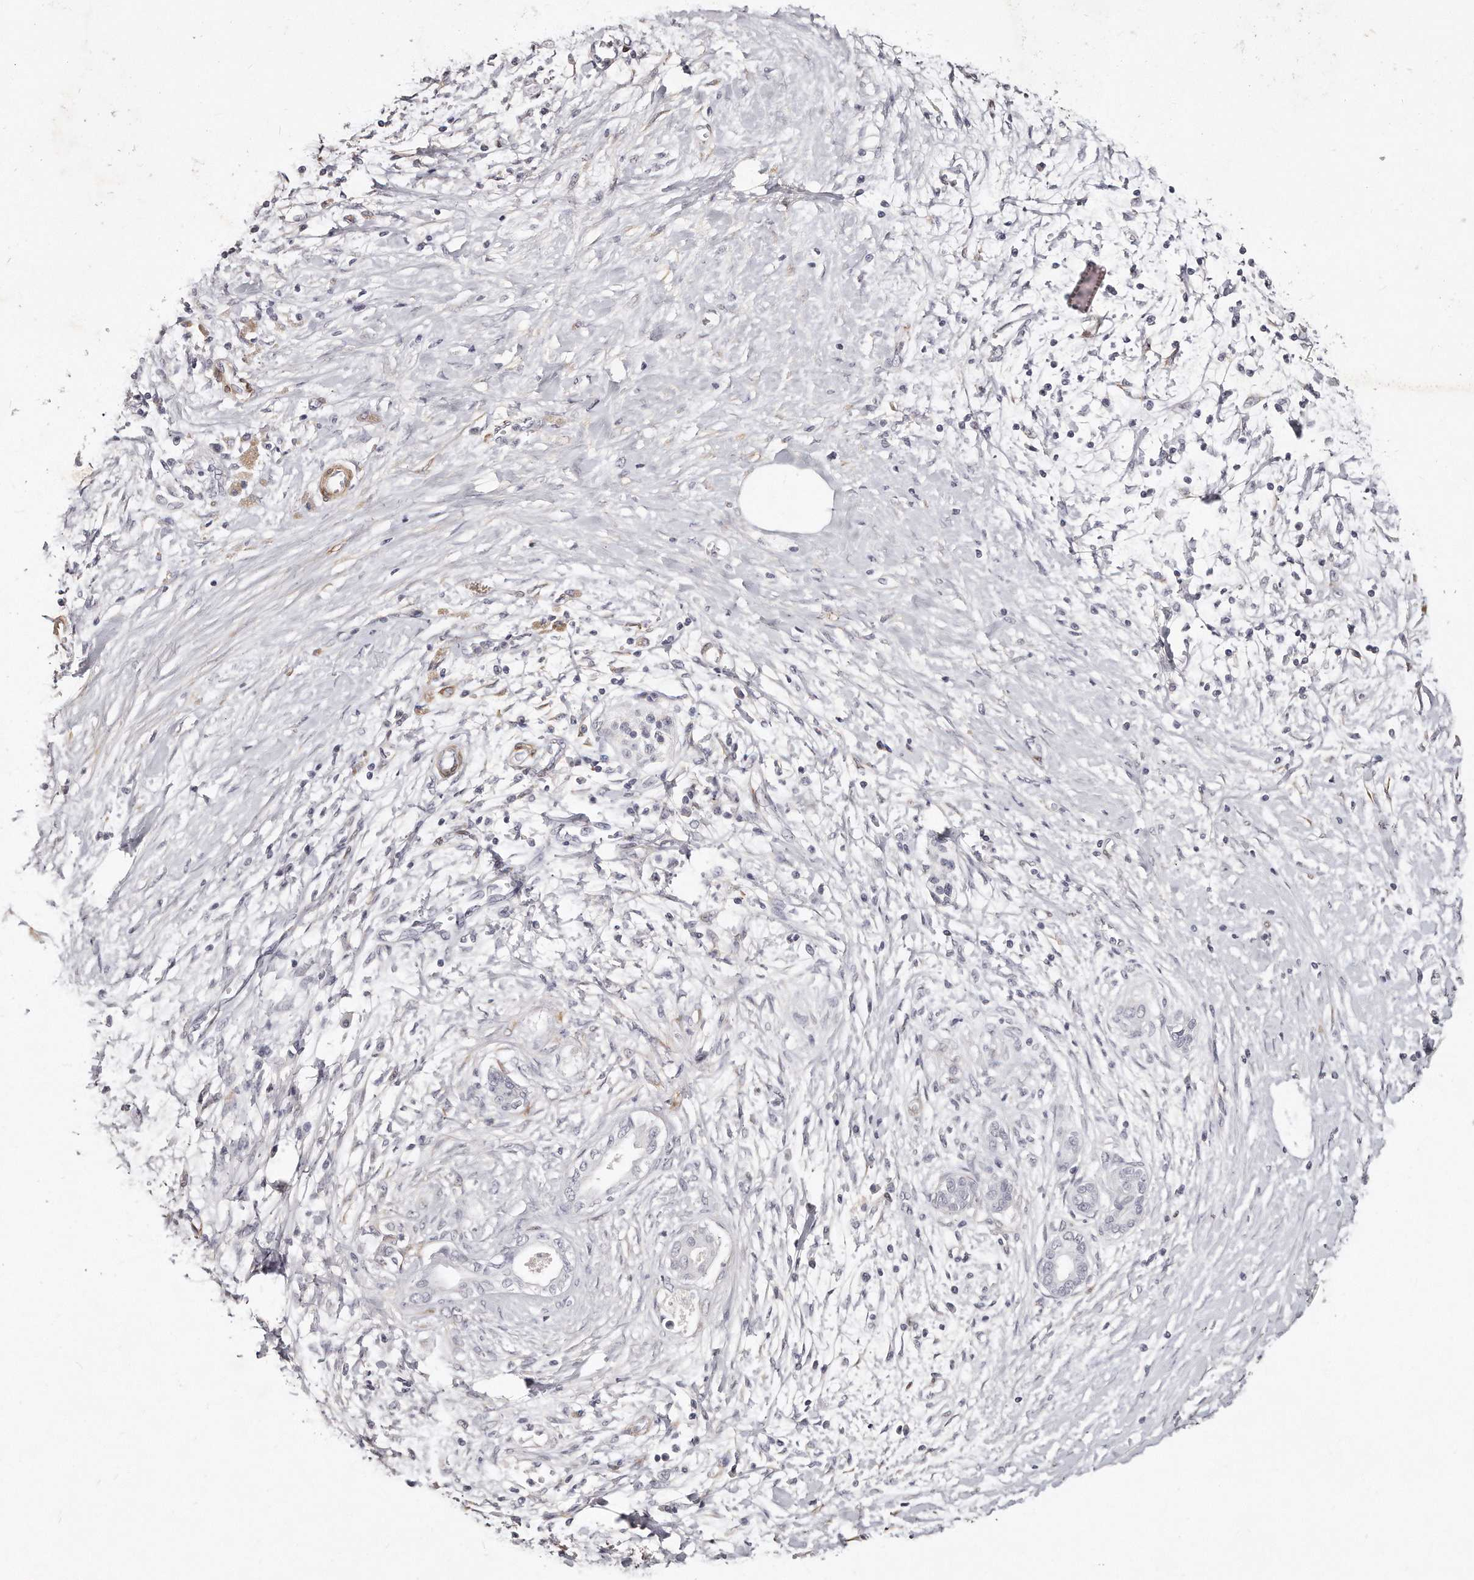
{"staining": {"intensity": "negative", "quantity": "none", "location": "none"}, "tissue": "pancreatic cancer", "cell_type": "Tumor cells", "image_type": "cancer", "snomed": [{"axis": "morphology", "description": "Adenocarcinoma, NOS"}, {"axis": "topography", "description": "Pancreas"}], "caption": "The immunohistochemistry histopathology image has no significant positivity in tumor cells of adenocarcinoma (pancreatic) tissue. (DAB IHC with hematoxylin counter stain).", "gene": "LMOD1", "patient": {"sex": "male", "age": 58}}